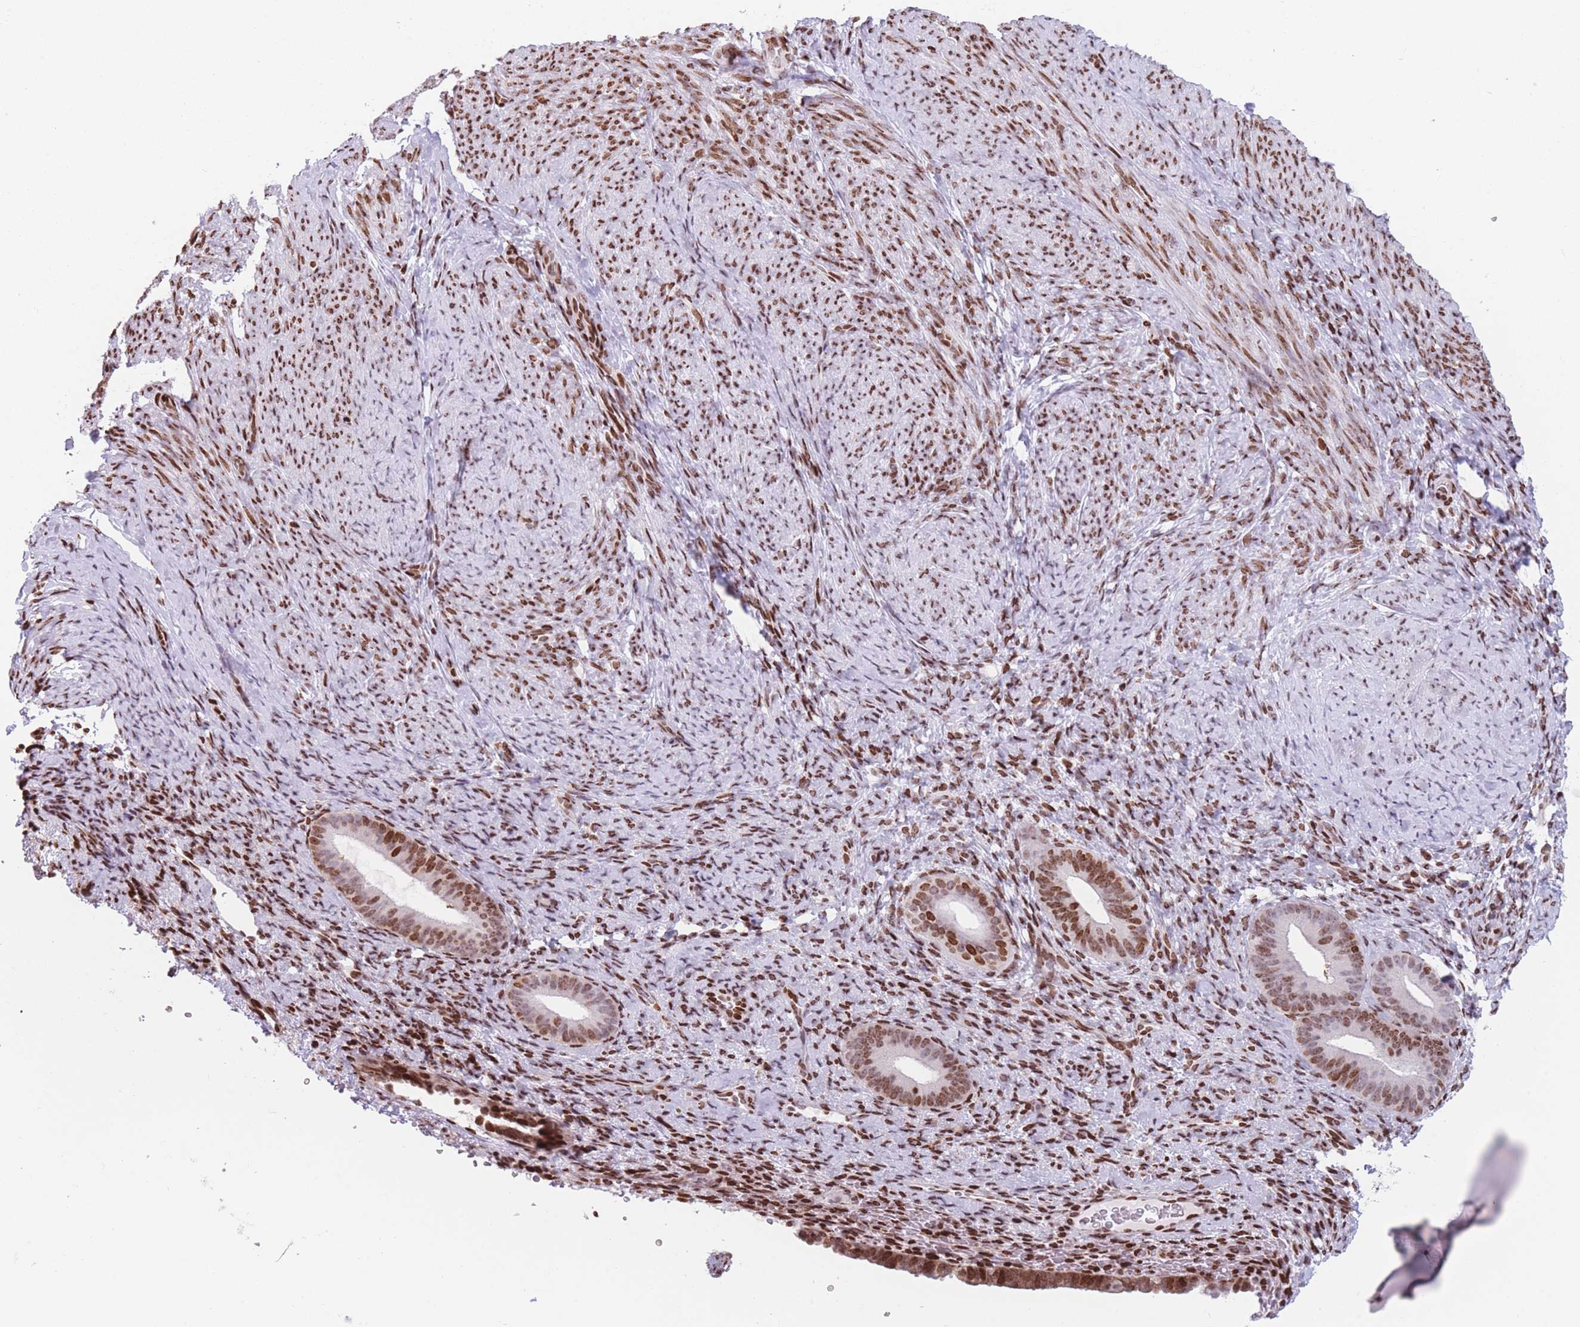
{"staining": {"intensity": "moderate", "quantity": ">75%", "location": "nuclear"}, "tissue": "endometrium", "cell_type": "Cells in endometrial stroma", "image_type": "normal", "snomed": [{"axis": "morphology", "description": "Normal tissue, NOS"}, {"axis": "topography", "description": "Endometrium"}], "caption": "A photomicrograph showing moderate nuclear positivity in approximately >75% of cells in endometrial stroma in normal endometrium, as visualized by brown immunohistochemical staining.", "gene": "AK9", "patient": {"sex": "female", "age": 65}}